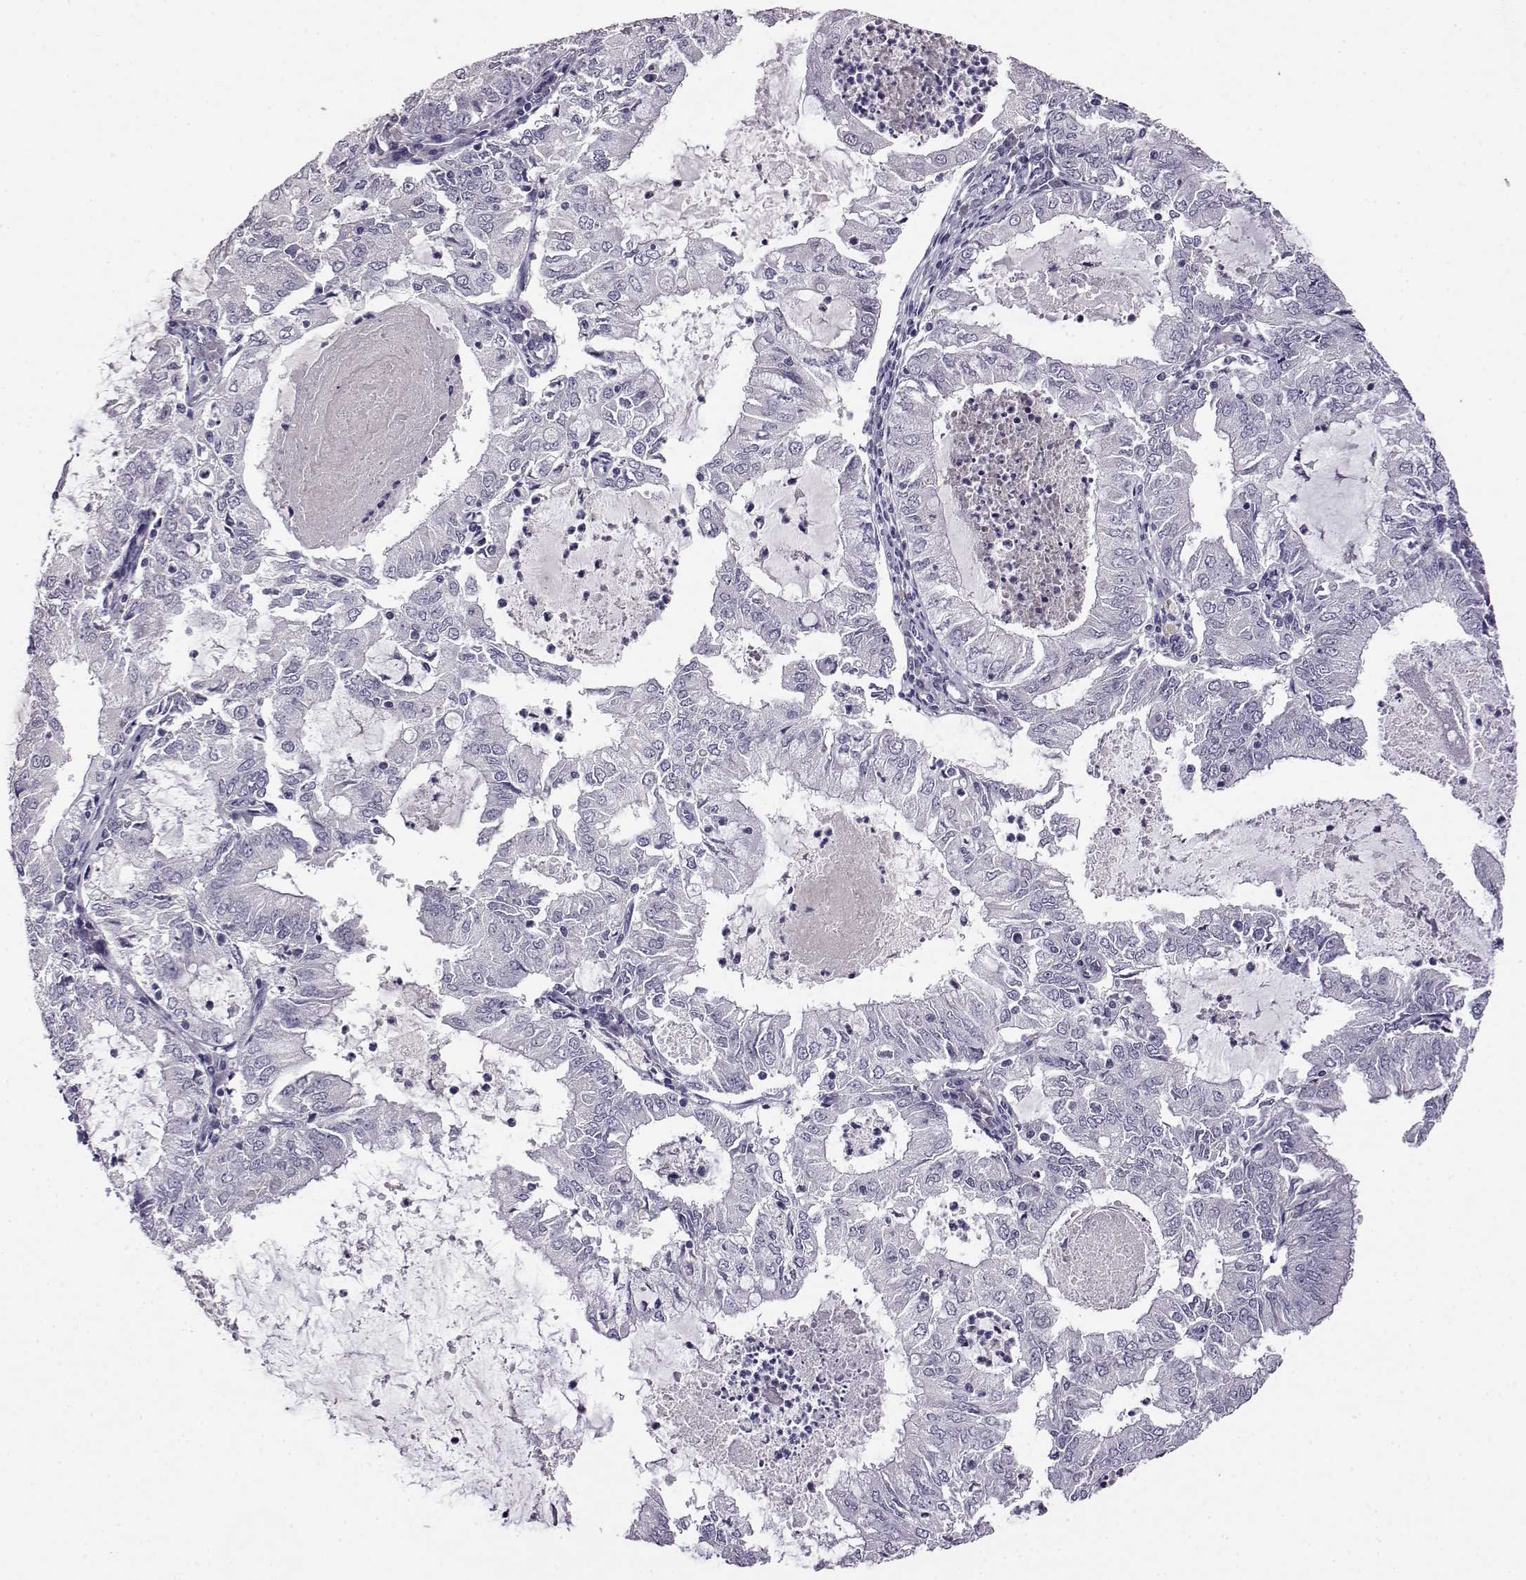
{"staining": {"intensity": "negative", "quantity": "none", "location": "none"}, "tissue": "endometrial cancer", "cell_type": "Tumor cells", "image_type": "cancer", "snomed": [{"axis": "morphology", "description": "Adenocarcinoma, NOS"}, {"axis": "topography", "description": "Endometrium"}], "caption": "Immunohistochemical staining of endometrial cancer (adenocarcinoma) reveals no significant positivity in tumor cells. (DAB (3,3'-diaminobenzidine) immunohistochemistry, high magnification).", "gene": "AKR1B1", "patient": {"sex": "female", "age": 57}}